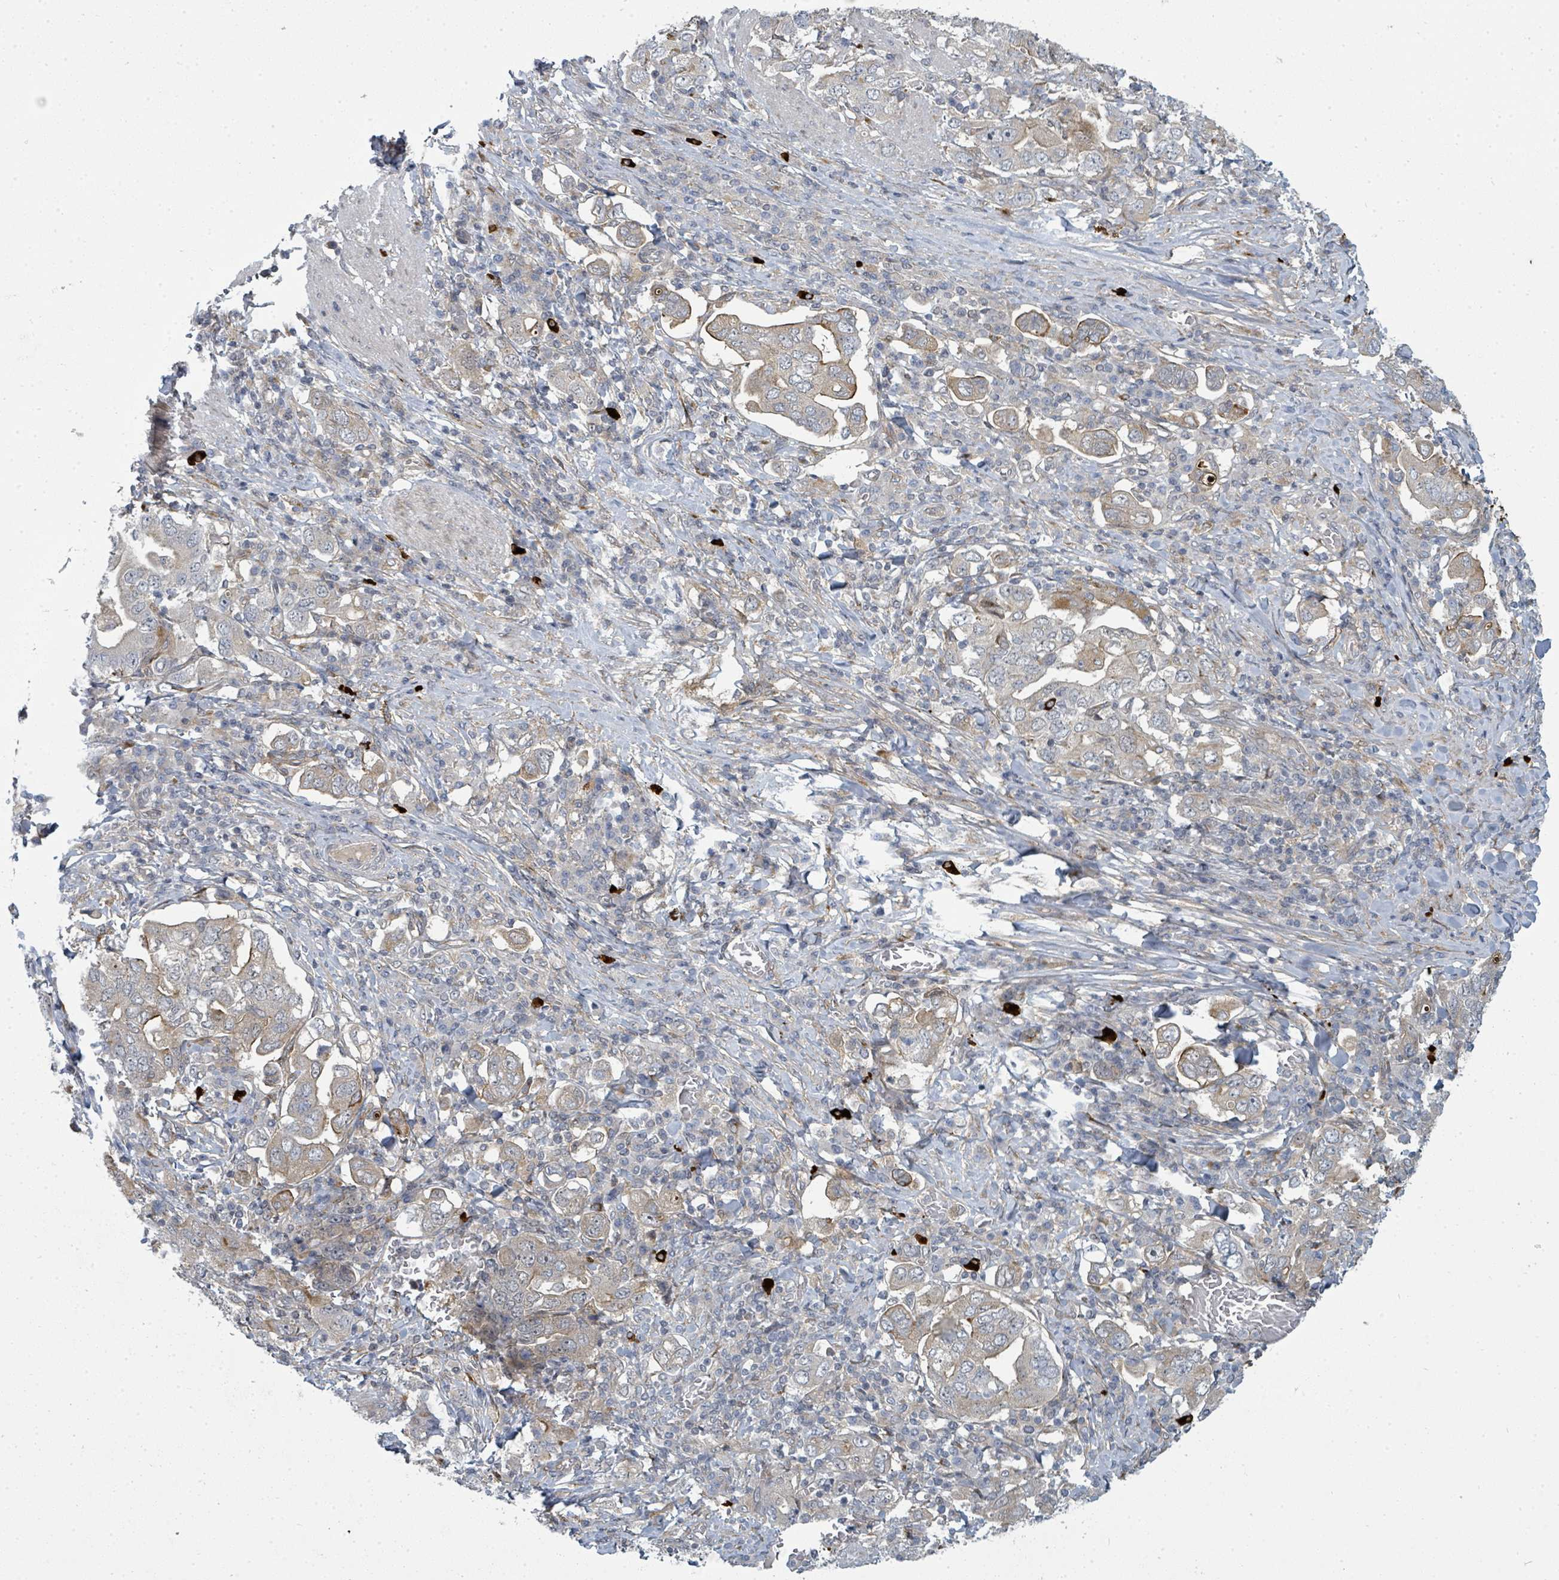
{"staining": {"intensity": "weak", "quantity": "25%-75%", "location": "cytoplasmic/membranous"}, "tissue": "stomach cancer", "cell_type": "Tumor cells", "image_type": "cancer", "snomed": [{"axis": "morphology", "description": "Adenocarcinoma, NOS"}, {"axis": "topography", "description": "Stomach, upper"}, {"axis": "topography", "description": "Stomach"}], "caption": "Stomach cancer (adenocarcinoma) tissue demonstrates weak cytoplasmic/membranous positivity in about 25%-75% of tumor cells, visualized by immunohistochemistry.", "gene": "PSMG2", "patient": {"sex": "male", "age": 62}}